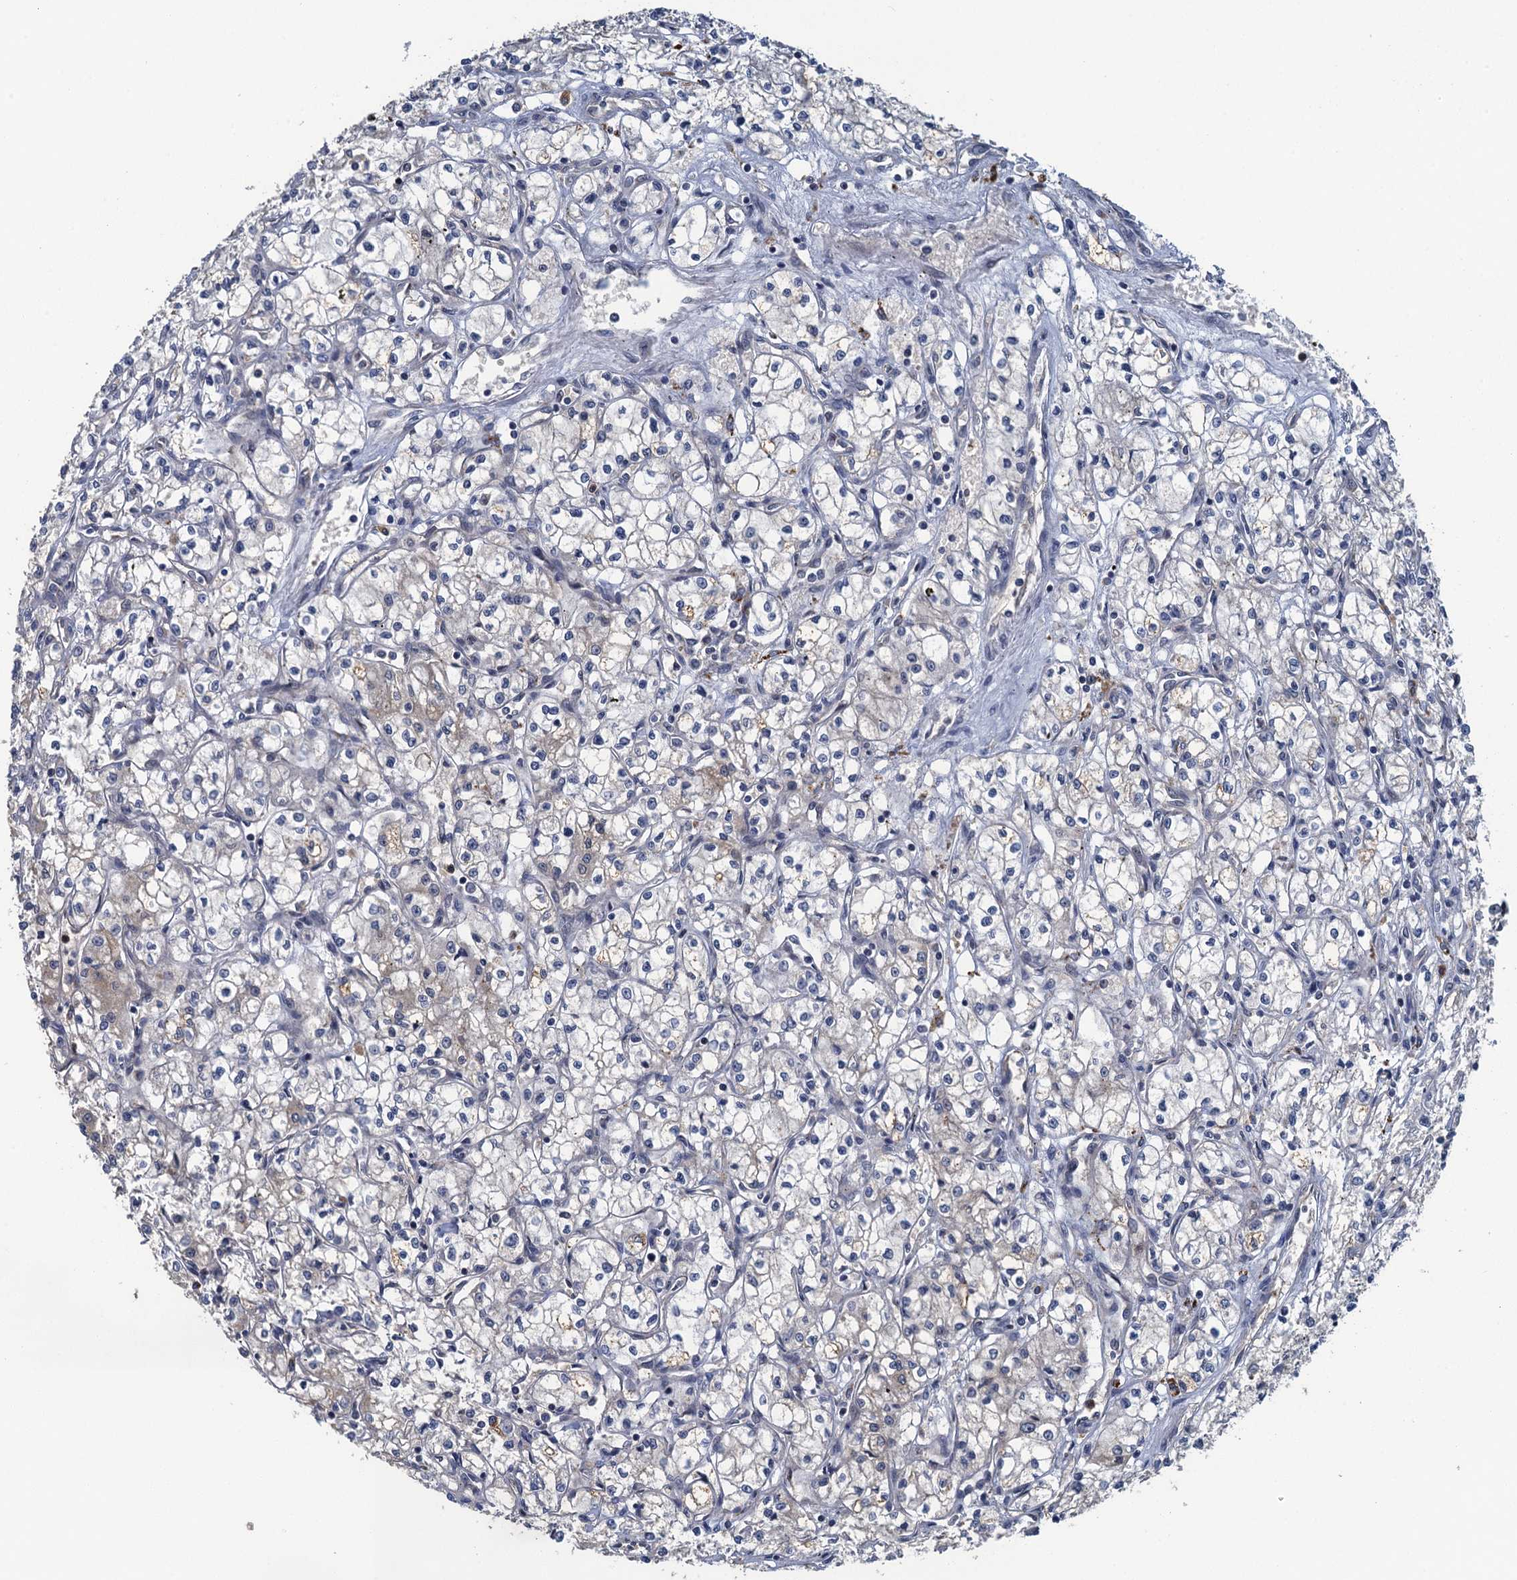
{"staining": {"intensity": "weak", "quantity": "<25%", "location": "cytoplasmic/membranous"}, "tissue": "renal cancer", "cell_type": "Tumor cells", "image_type": "cancer", "snomed": [{"axis": "morphology", "description": "Adenocarcinoma, NOS"}, {"axis": "topography", "description": "Kidney"}], "caption": "Human renal adenocarcinoma stained for a protein using IHC reveals no positivity in tumor cells.", "gene": "KBTBD8", "patient": {"sex": "male", "age": 59}}